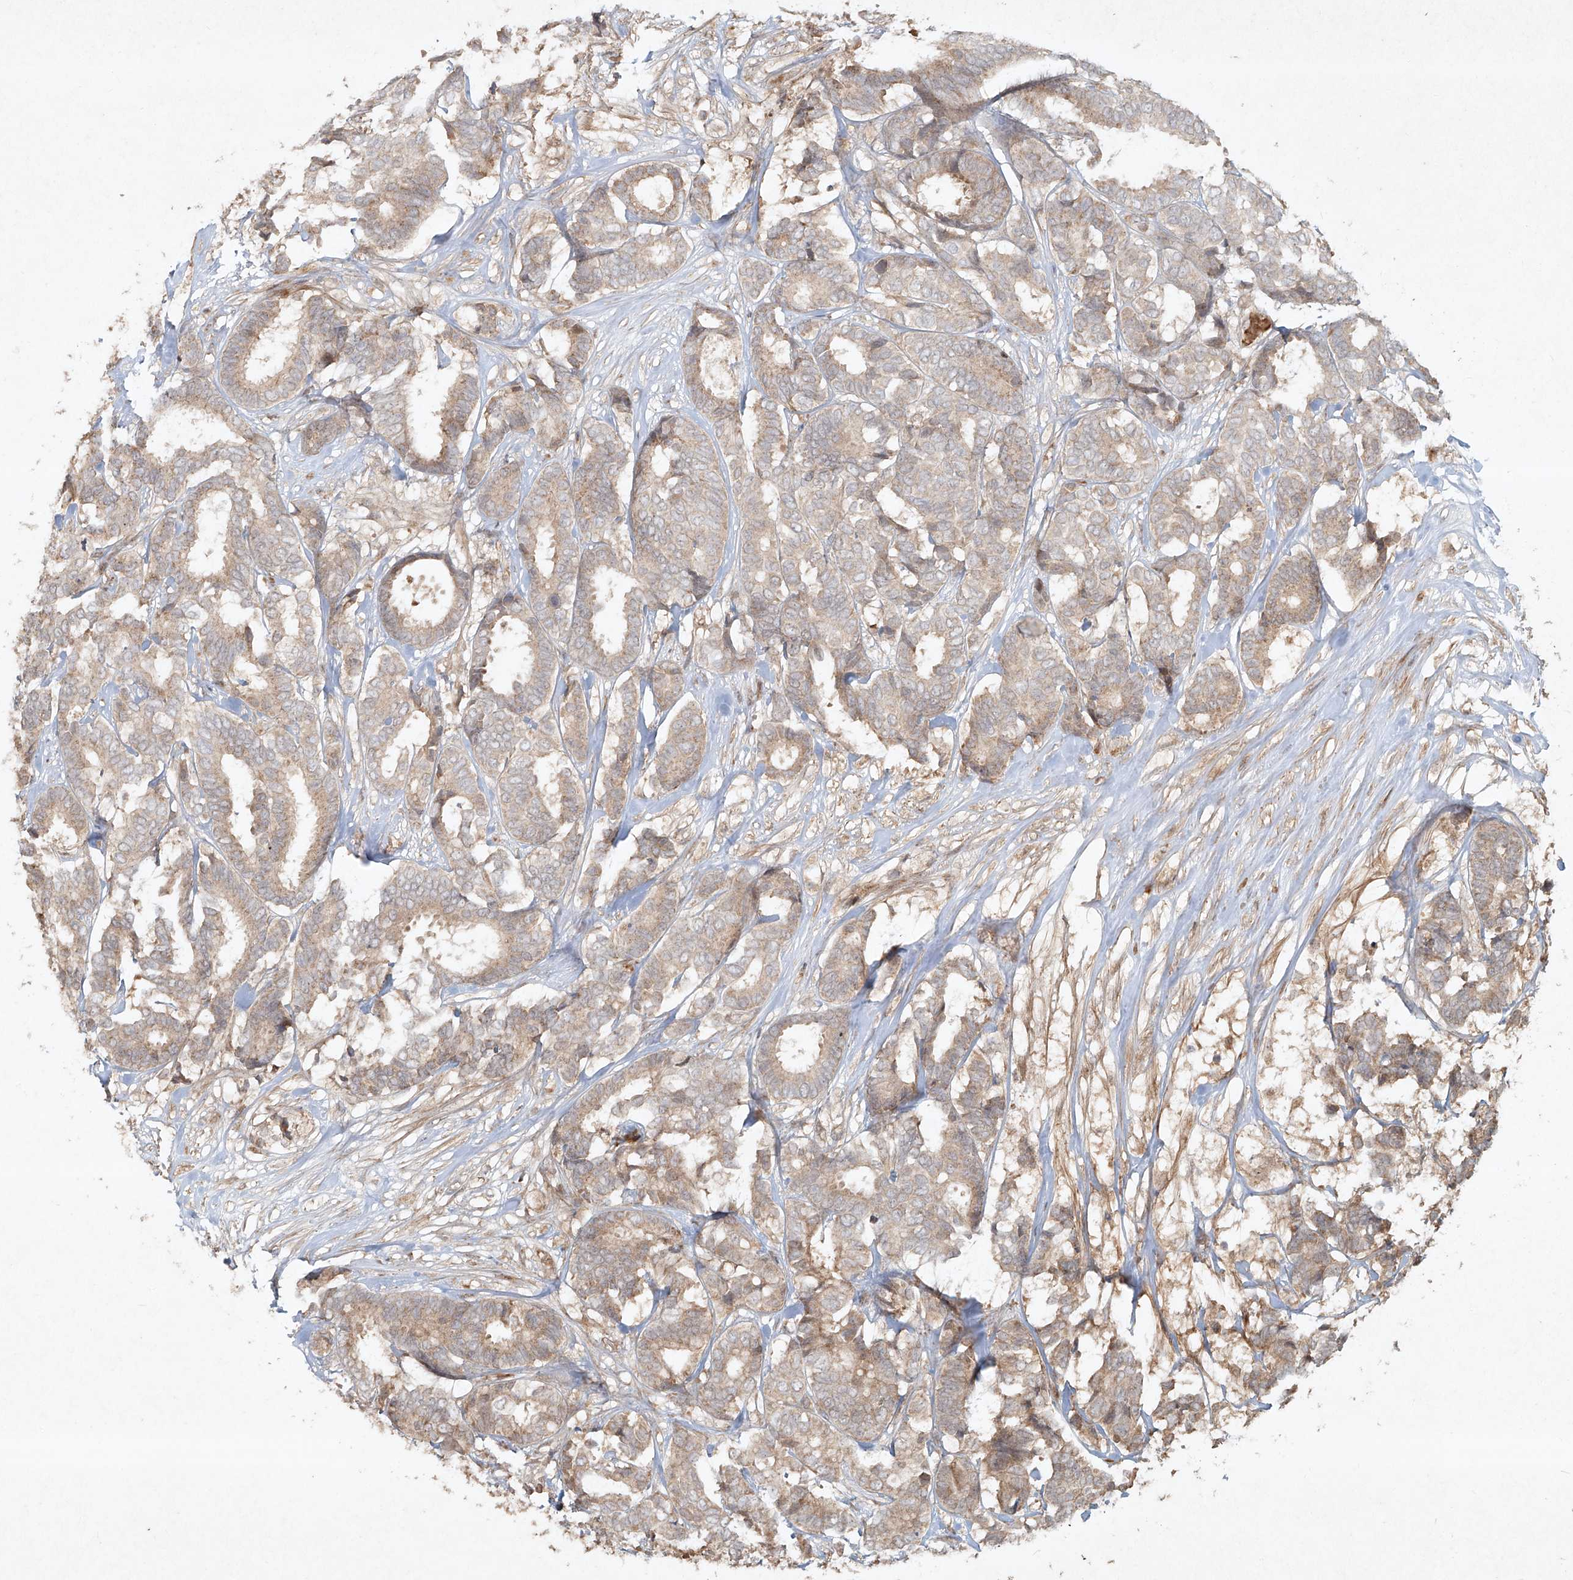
{"staining": {"intensity": "weak", "quantity": "25%-75%", "location": "cytoplasmic/membranous"}, "tissue": "breast cancer", "cell_type": "Tumor cells", "image_type": "cancer", "snomed": [{"axis": "morphology", "description": "Duct carcinoma"}, {"axis": "topography", "description": "Breast"}], "caption": "DAB immunohistochemical staining of breast cancer exhibits weak cytoplasmic/membranous protein staining in about 25%-75% of tumor cells. (DAB (3,3'-diaminobenzidine) IHC, brown staining for protein, blue staining for nuclei).", "gene": "CYYR1", "patient": {"sex": "female", "age": 87}}